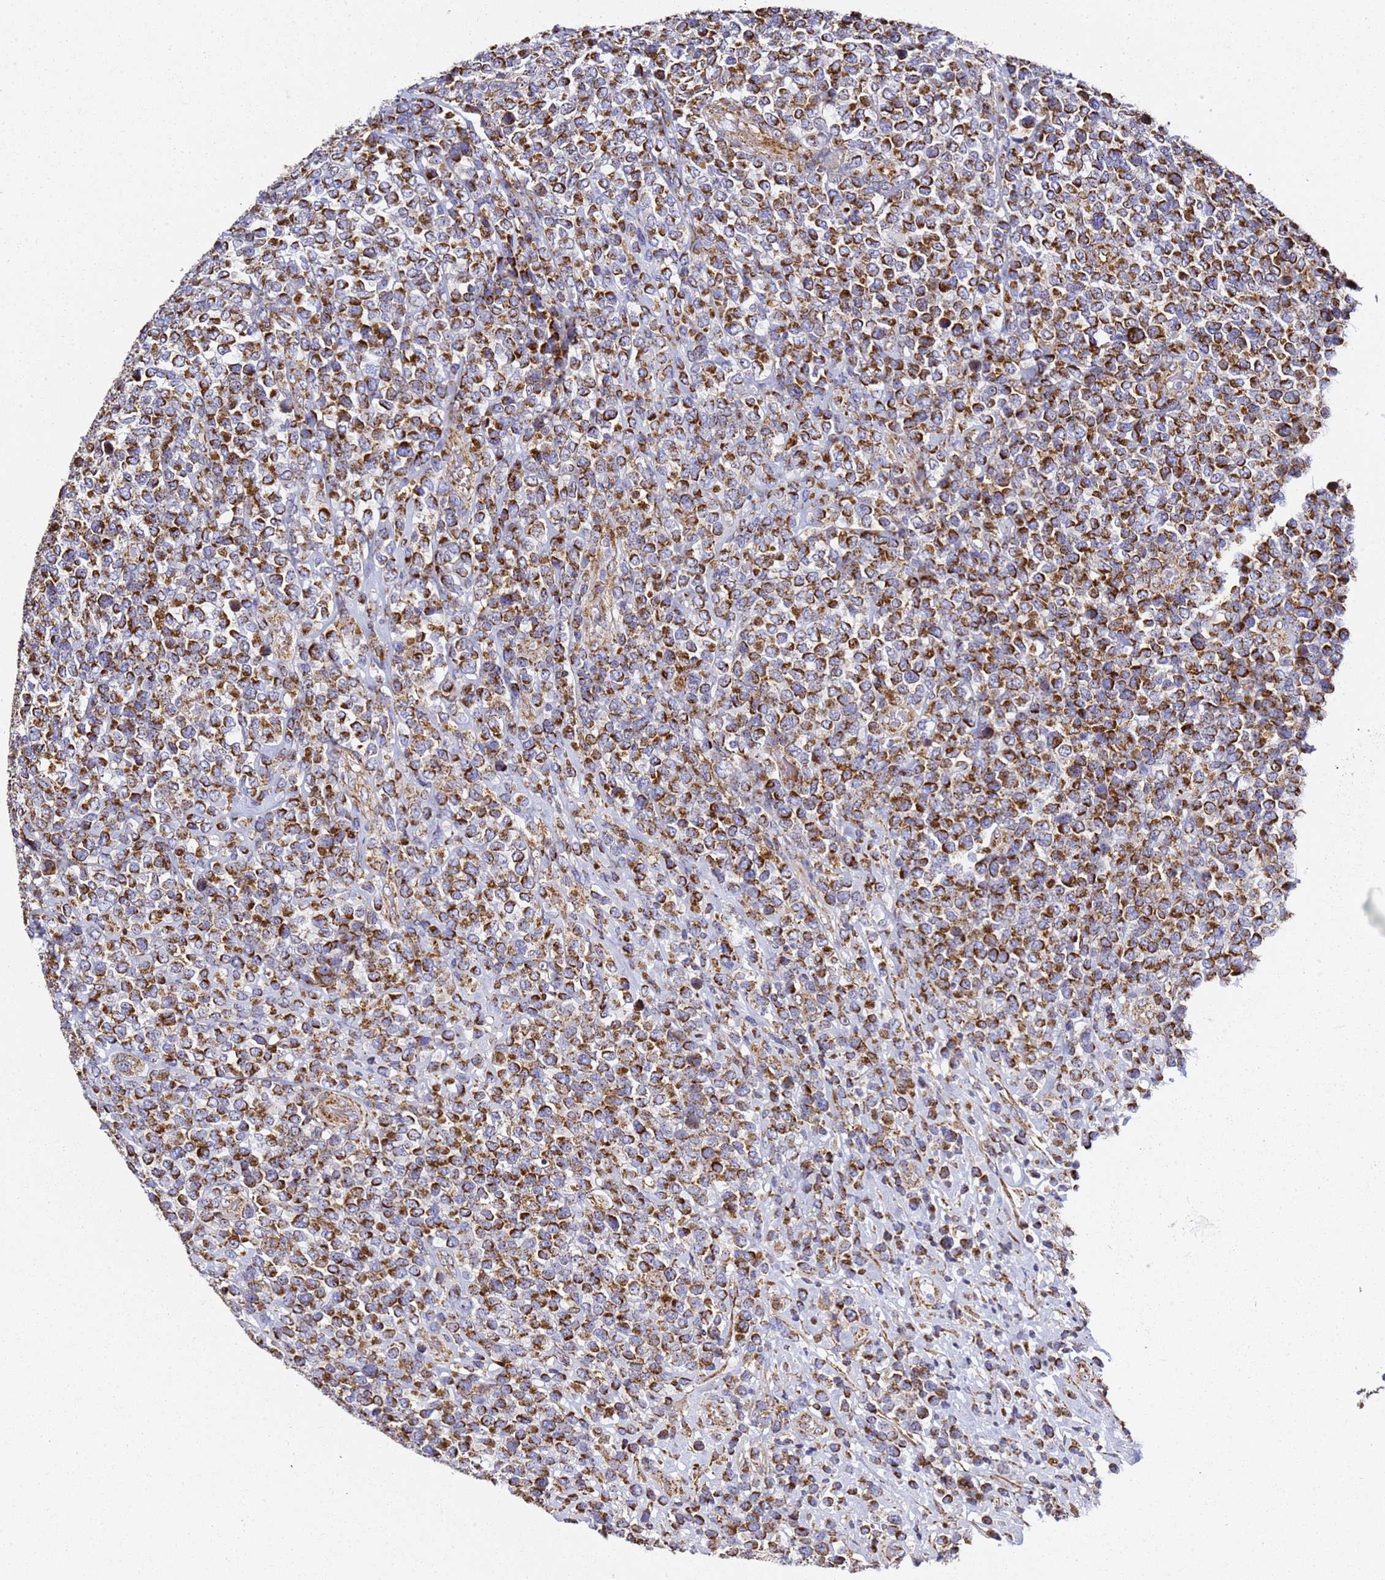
{"staining": {"intensity": "strong", "quantity": ">75%", "location": "cytoplasmic/membranous"}, "tissue": "lymphoma", "cell_type": "Tumor cells", "image_type": "cancer", "snomed": [{"axis": "morphology", "description": "Malignant lymphoma, non-Hodgkin's type, High grade"}, {"axis": "topography", "description": "Soft tissue"}], "caption": "A high-resolution histopathology image shows immunohistochemistry staining of high-grade malignant lymphoma, non-Hodgkin's type, which exhibits strong cytoplasmic/membranous expression in approximately >75% of tumor cells.", "gene": "NDUFA3", "patient": {"sex": "female", "age": 56}}